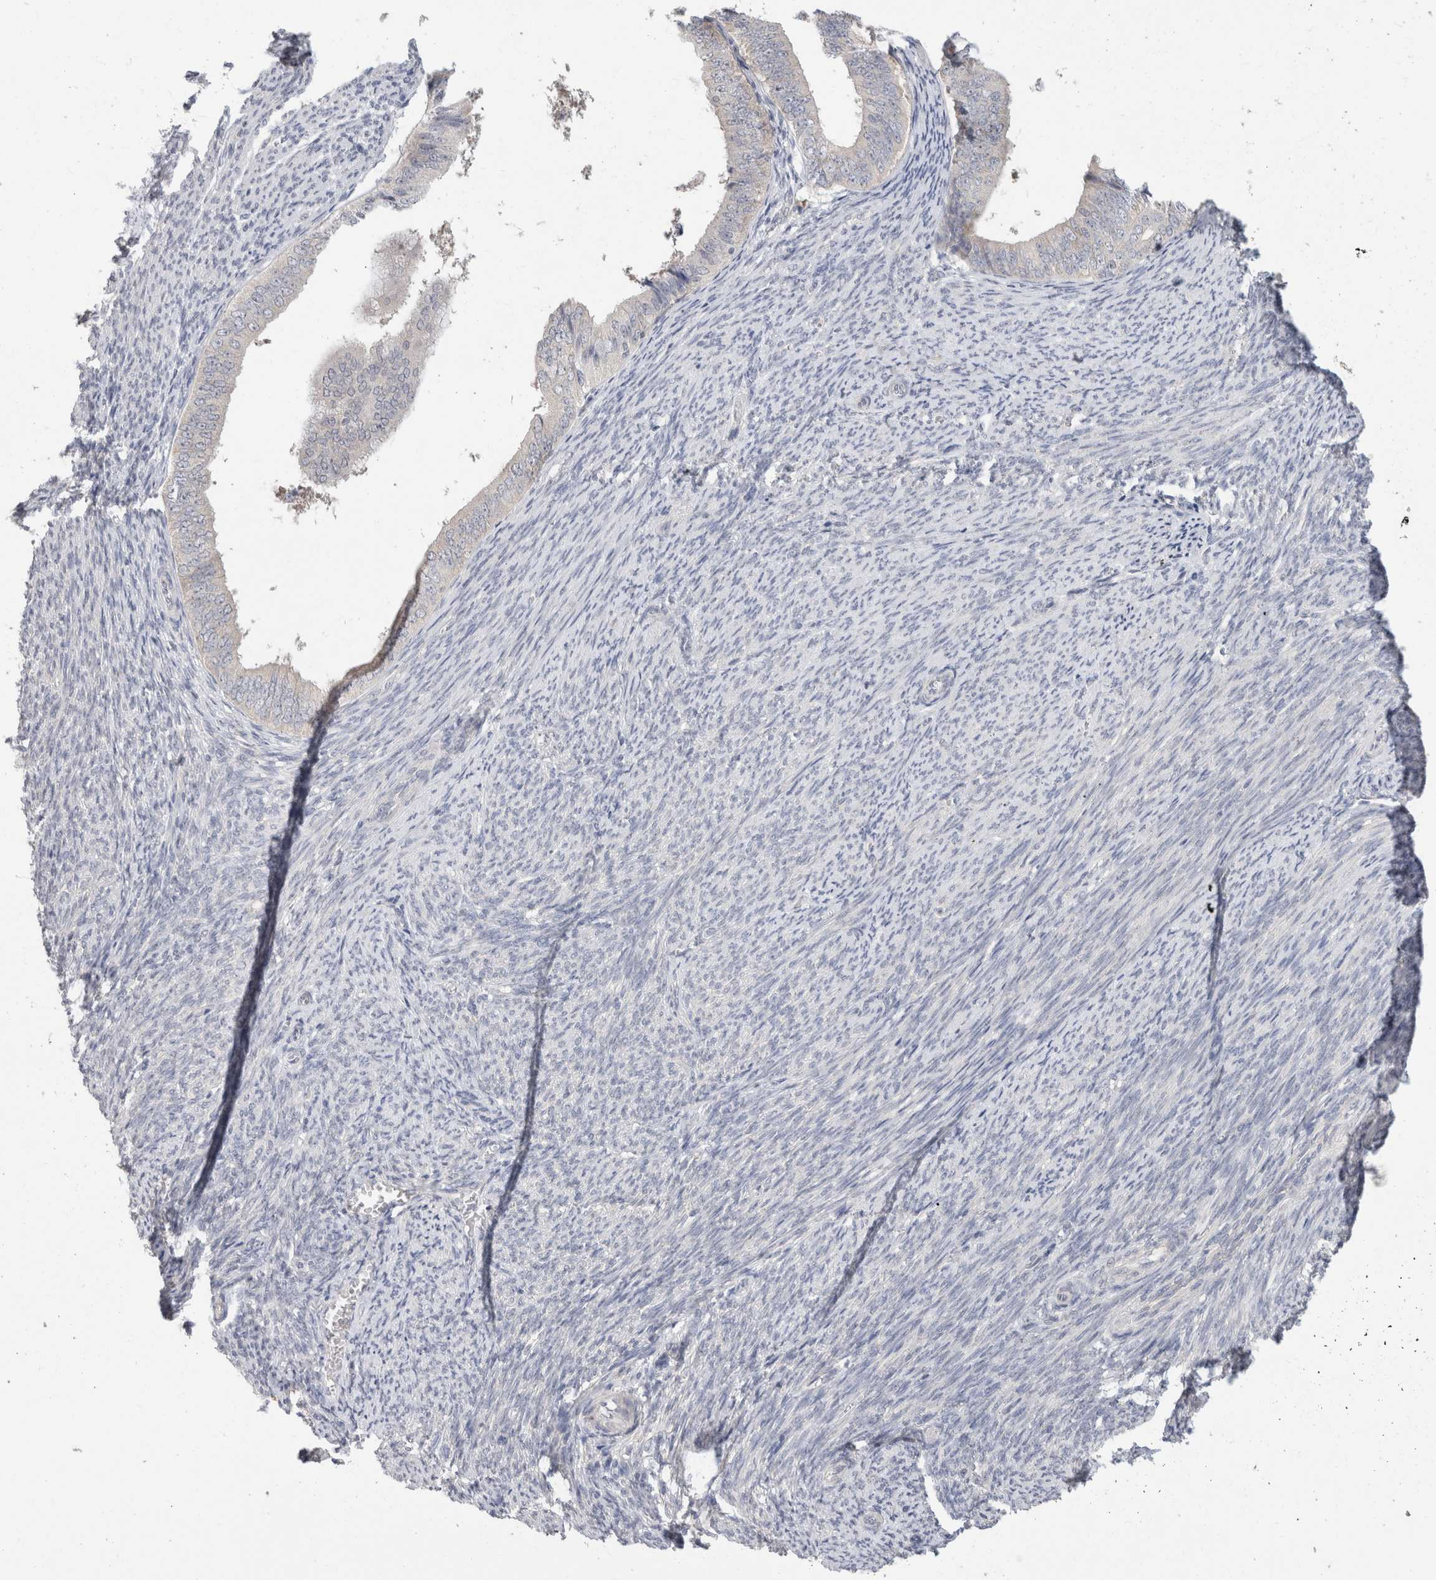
{"staining": {"intensity": "negative", "quantity": "none", "location": "none"}, "tissue": "endometrial cancer", "cell_type": "Tumor cells", "image_type": "cancer", "snomed": [{"axis": "morphology", "description": "Adenocarcinoma, NOS"}, {"axis": "topography", "description": "Endometrium"}], "caption": "A photomicrograph of adenocarcinoma (endometrial) stained for a protein exhibits no brown staining in tumor cells.", "gene": "CHRM4", "patient": {"sex": "female", "age": 63}}